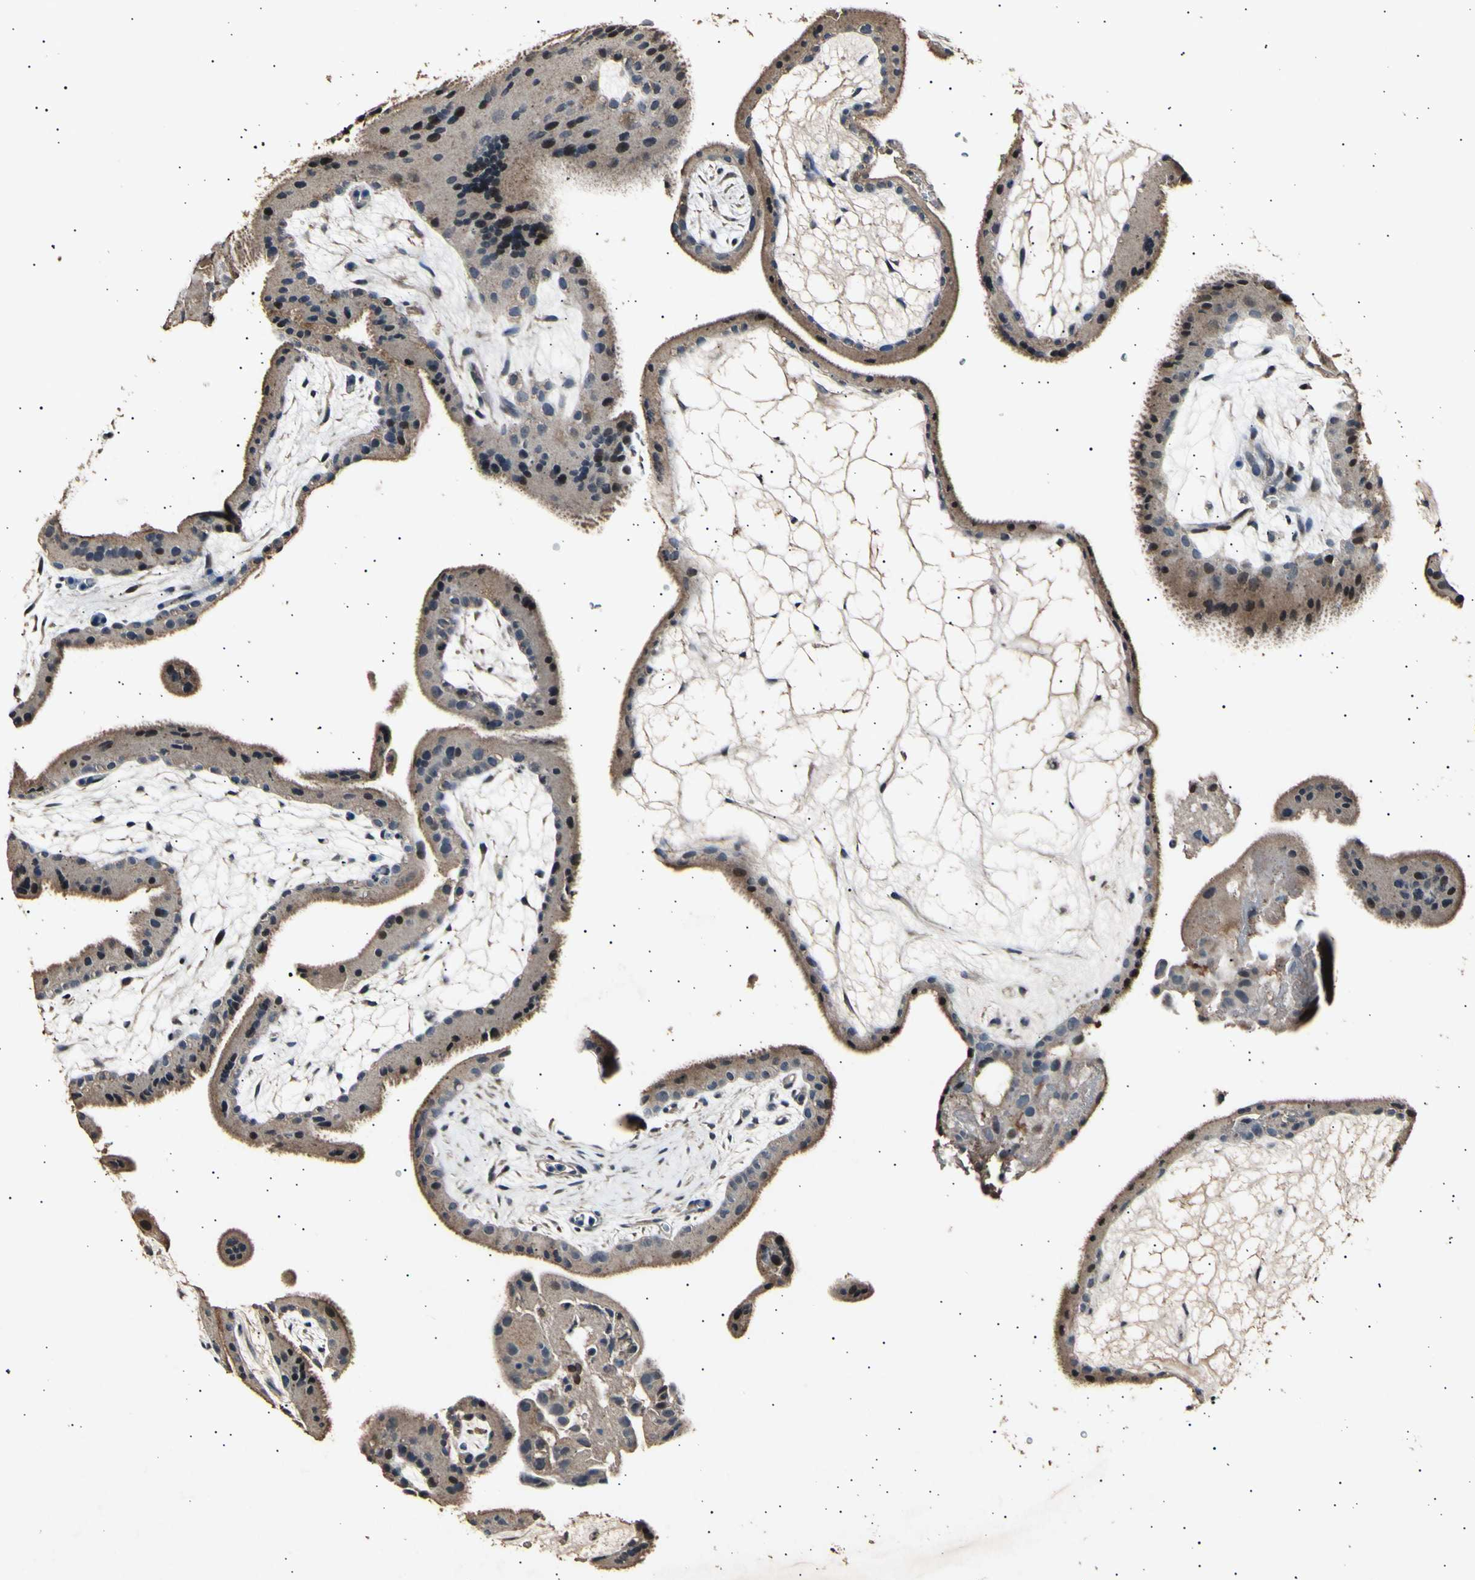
{"staining": {"intensity": "moderate", "quantity": ">75%", "location": "cytoplasmic/membranous,nuclear"}, "tissue": "placenta", "cell_type": "Trophoblastic cells", "image_type": "normal", "snomed": [{"axis": "morphology", "description": "Normal tissue, NOS"}, {"axis": "topography", "description": "Placenta"}], "caption": "Protein staining displays moderate cytoplasmic/membranous,nuclear expression in about >75% of trophoblastic cells in benign placenta.", "gene": "ADCY3", "patient": {"sex": "female", "age": 19}}